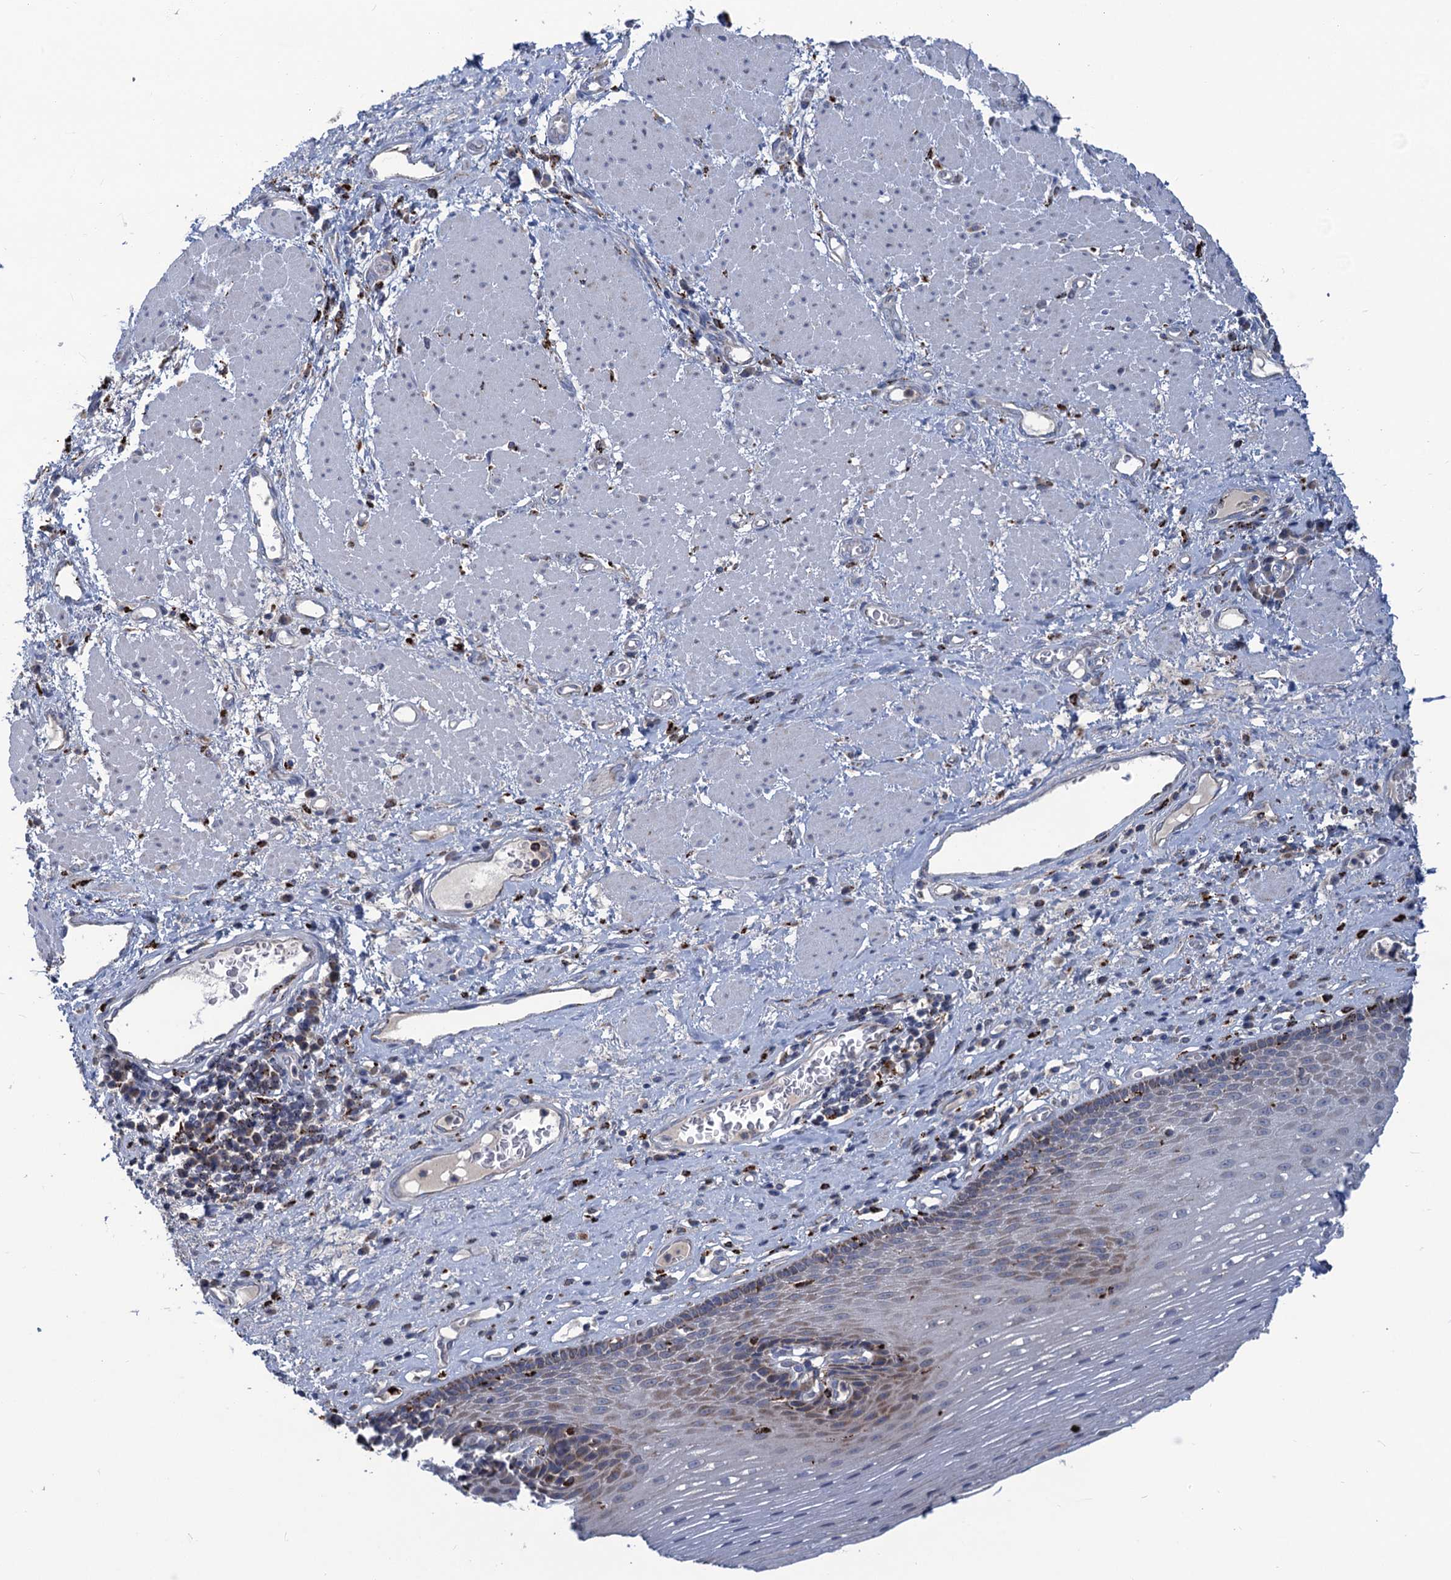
{"staining": {"intensity": "weak", "quantity": "25%-75%", "location": "cytoplasmic/membranous"}, "tissue": "esophagus", "cell_type": "Squamous epithelial cells", "image_type": "normal", "snomed": [{"axis": "morphology", "description": "Normal tissue, NOS"}, {"axis": "morphology", "description": "Adenocarcinoma, NOS"}, {"axis": "topography", "description": "Esophagus"}], "caption": "Brown immunohistochemical staining in normal human esophagus reveals weak cytoplasmic/membranous expression in about 25%-75% of squamous epithelial cells. (Brightfield microscopy of DAB IHC at high magnification).", "gene": "ANKS3", "patient": {"sex": "male", "age": 62}}